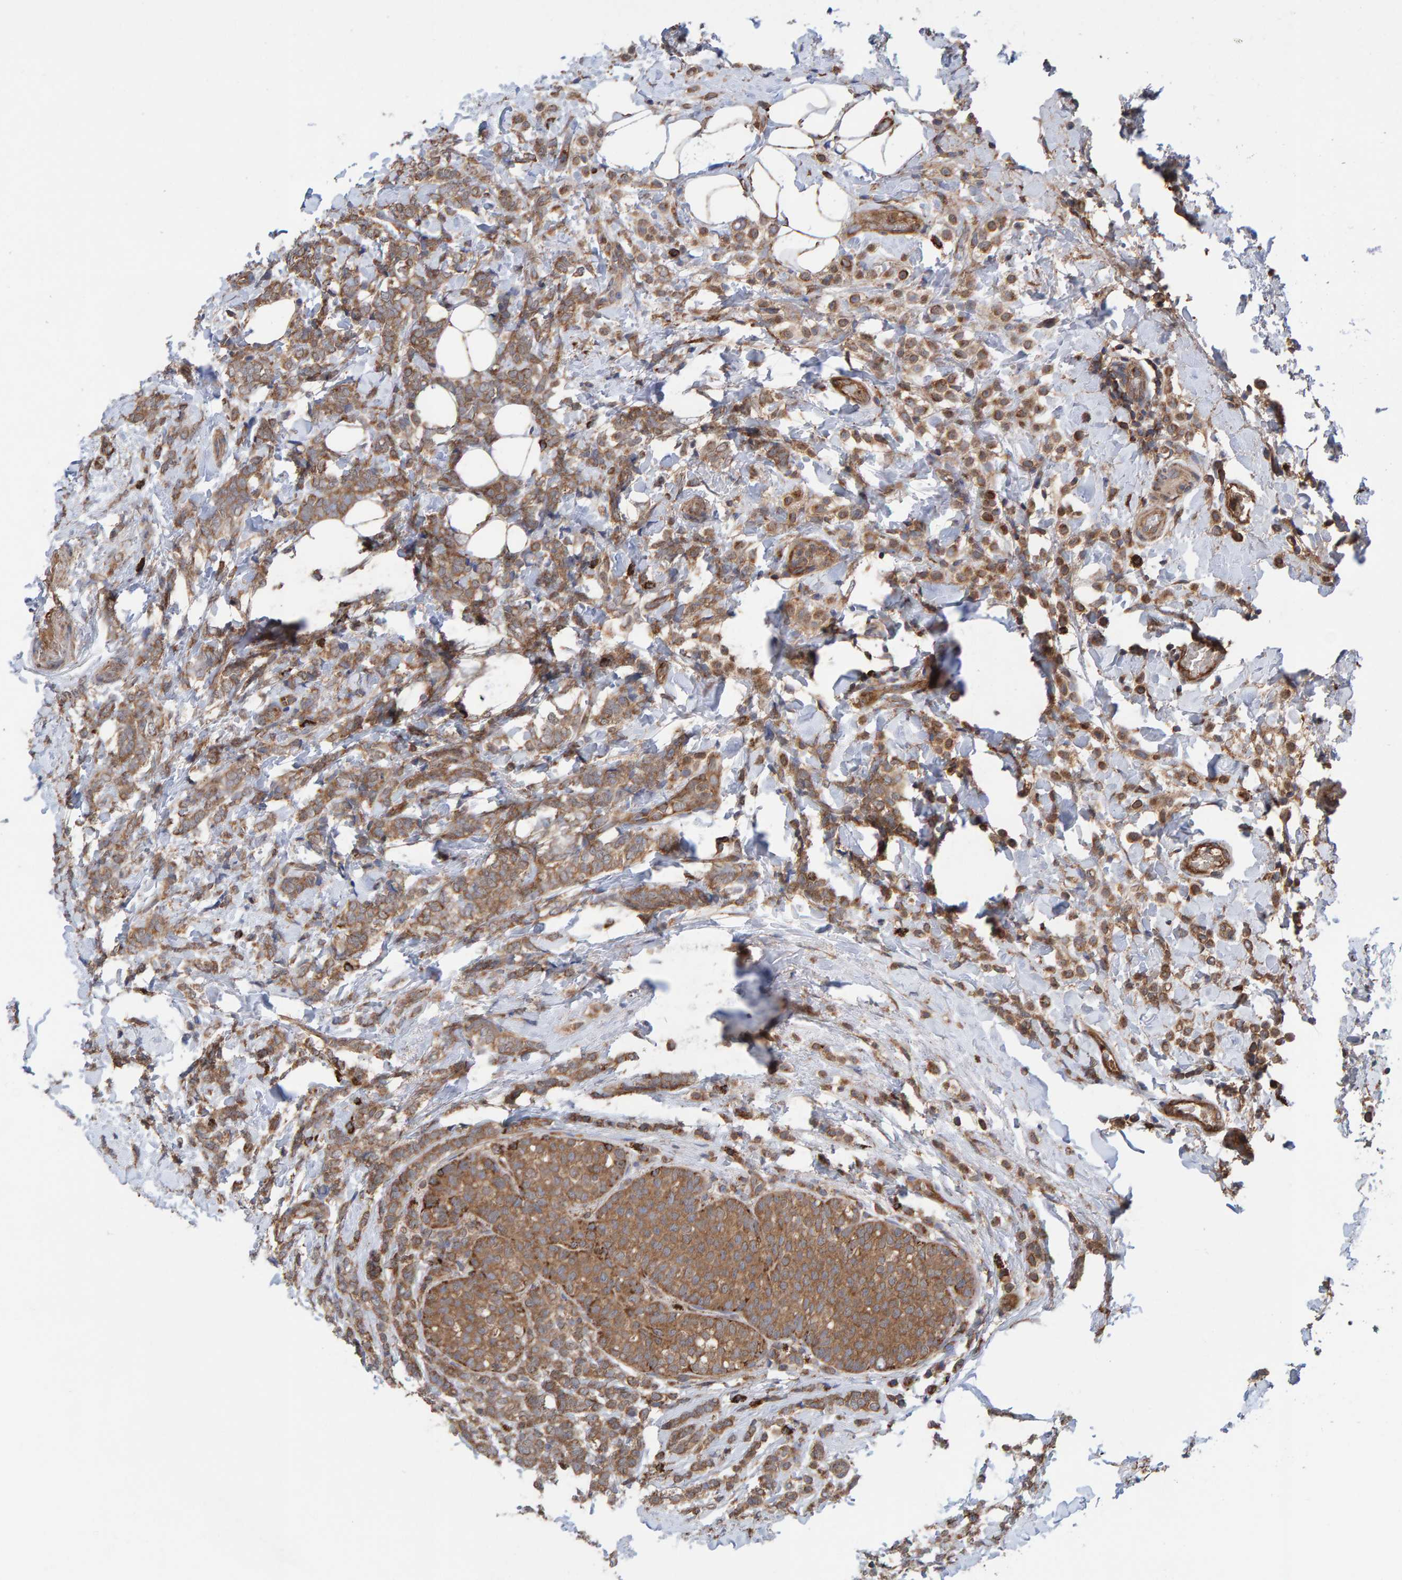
{"staining": {"intensity": "moderate", "quantity": ">75%", "location": "cytoplasmic/membranous"}, "tissue": "breast cancer", "cell_type": "Tumor cells", "image_type": "cancer", "snomed": [{"axis": "morphology", "description": "Lobular carcinoma"}, {"axis": "topography", "description": "Breast"}], "caption": "Human breast cancer stained with a brown dye demonstrates moderate cytoplasmic/membranous positive staining in approximately >75% of tumor cells.", "gene": "LRSAM1", "patient": {"sex": "female", "age": 50}}